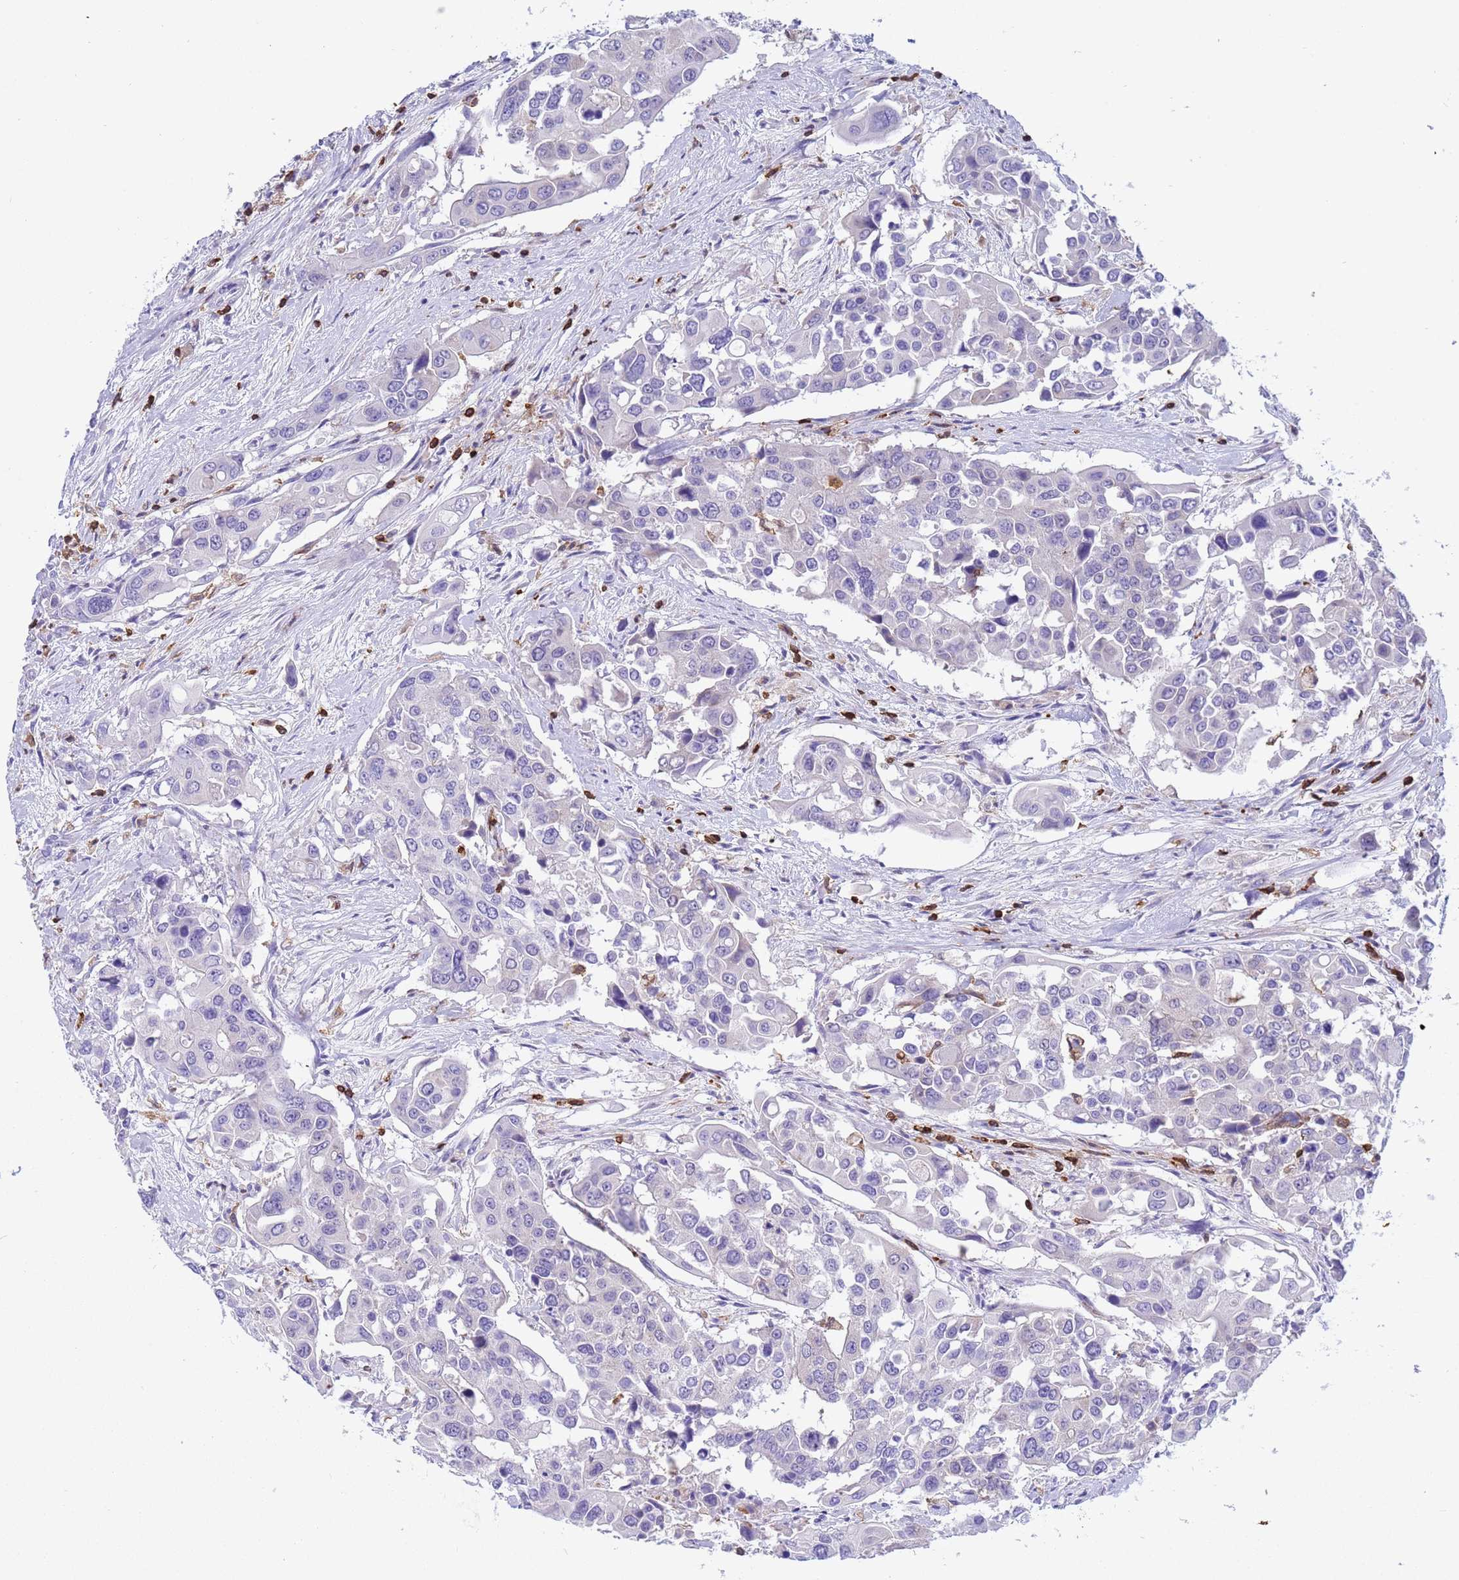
{"staining": {"intensity": "negative", "quantity": "none", "location": "none"}, "tissue": "colorectal cancer", "cell_type": "Tumor cells", "image_type": "cancer", "snomed": [{"axis": "morphology", "description": "Adenocarcinoma, NOS"}, {"axis": "topography", "description": "Colon"}], "caption": "This histopathology image is of colorectal adenocarcinoma stained with immunohistochemistry to label a protein in brown with the nuclei are counter-stained blue. There is no positivity in tumor cells.", "gene": "IRF5", "patient": {"sex": "male", "age": 77}}